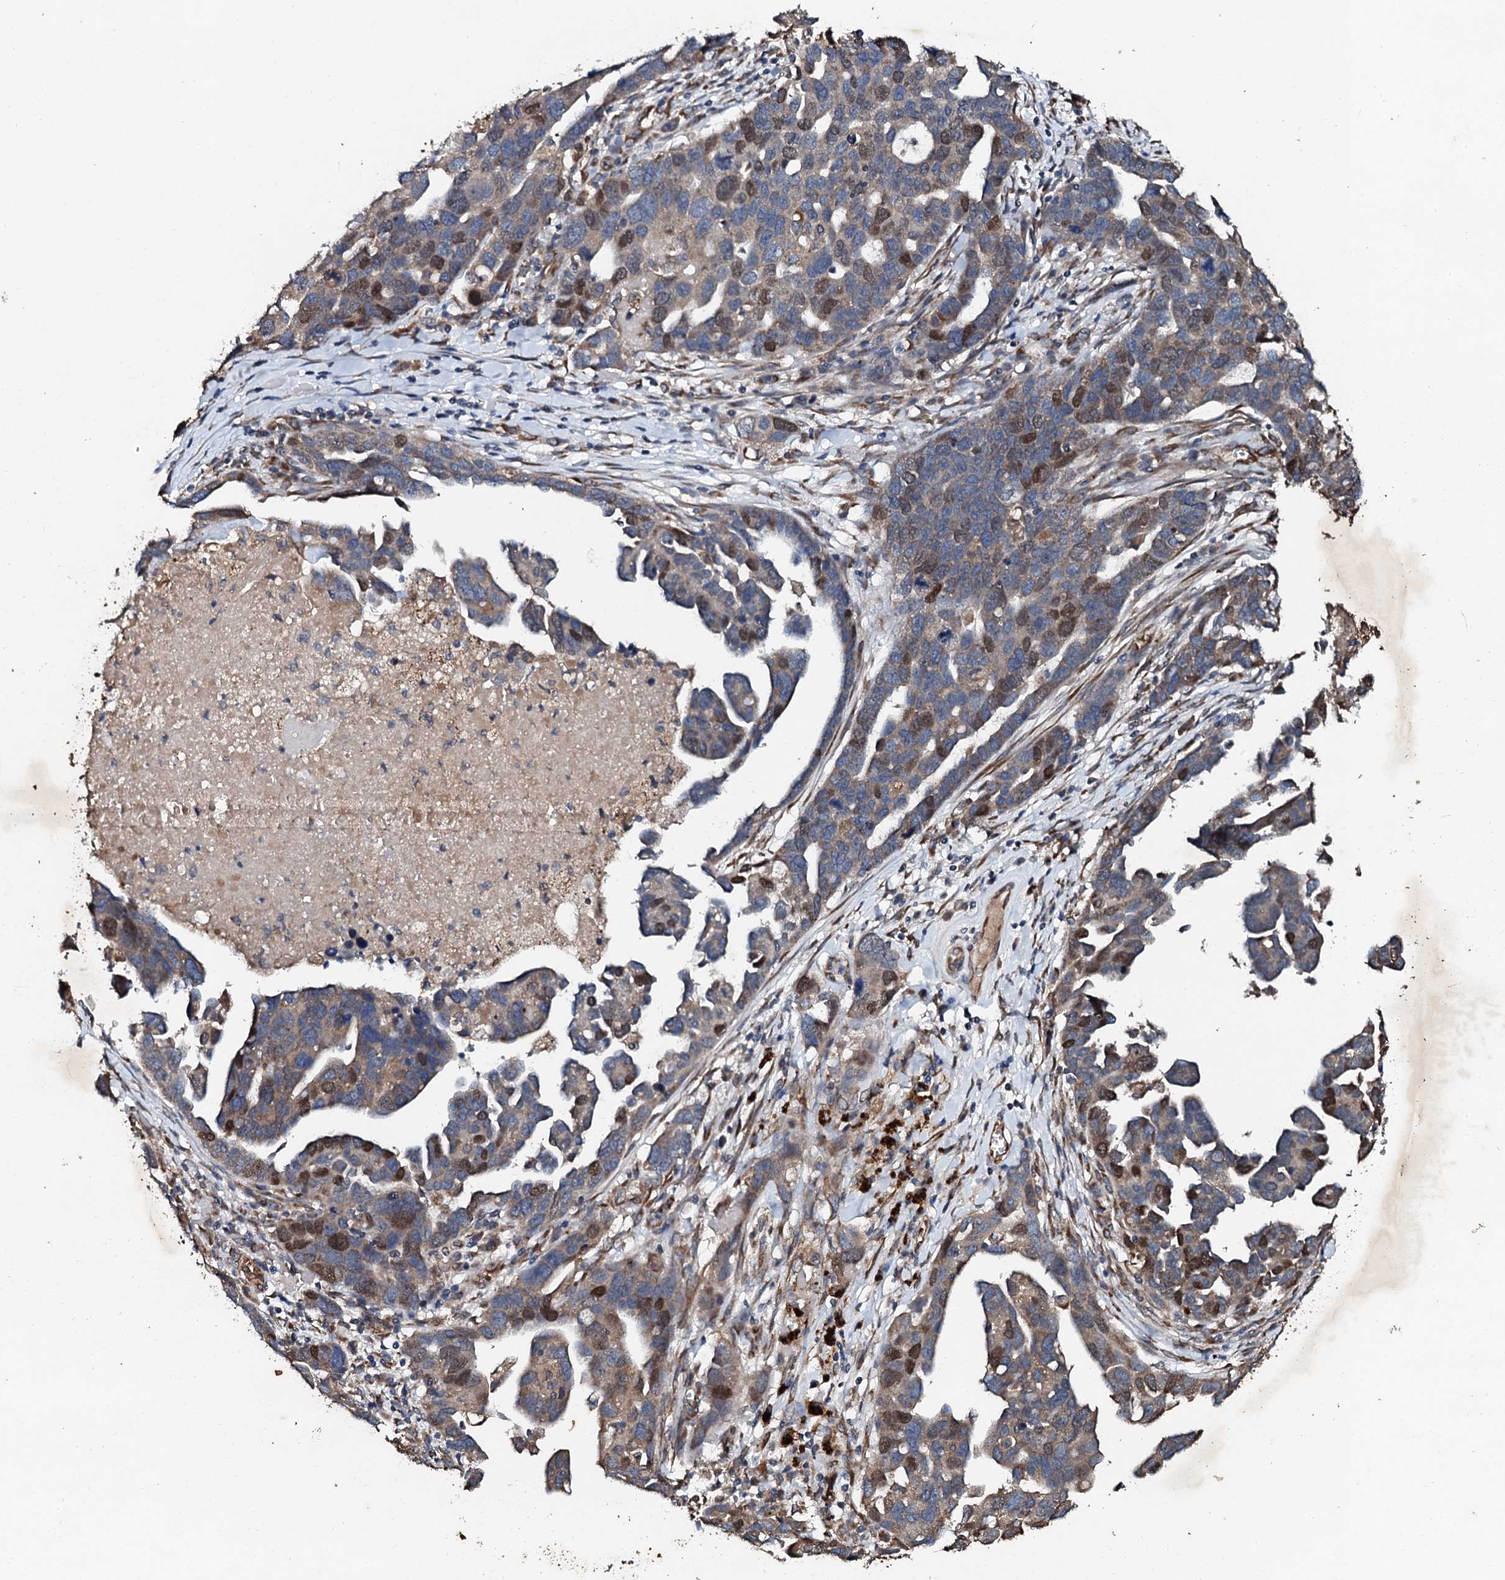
{"staining": {"intensity": "moderate", "quantity": "25%-75%", "location": "cytoplasmic/membranous,nuclear"}, "tissue": "ovarian cancer", "cell_type": "Tumor cells", "image_type": "cancer", "snomed": [{"axis": "morphology", "description": "Cystadenocarcinoma, serous, NOS"}, {"axis": "topography", "description": "Ovary"}], "caption": "A high-resolution photomicrograph shows IHC staining of ovarian cancer (serous cystadenocarcinoma), which shows moderate cytoplasmic/membranous and nuclear positivity in approximately 25%-75% of tumor cells.", "gene": "ADAMTS10", "patient": {"sex": "female", "age": 54}}